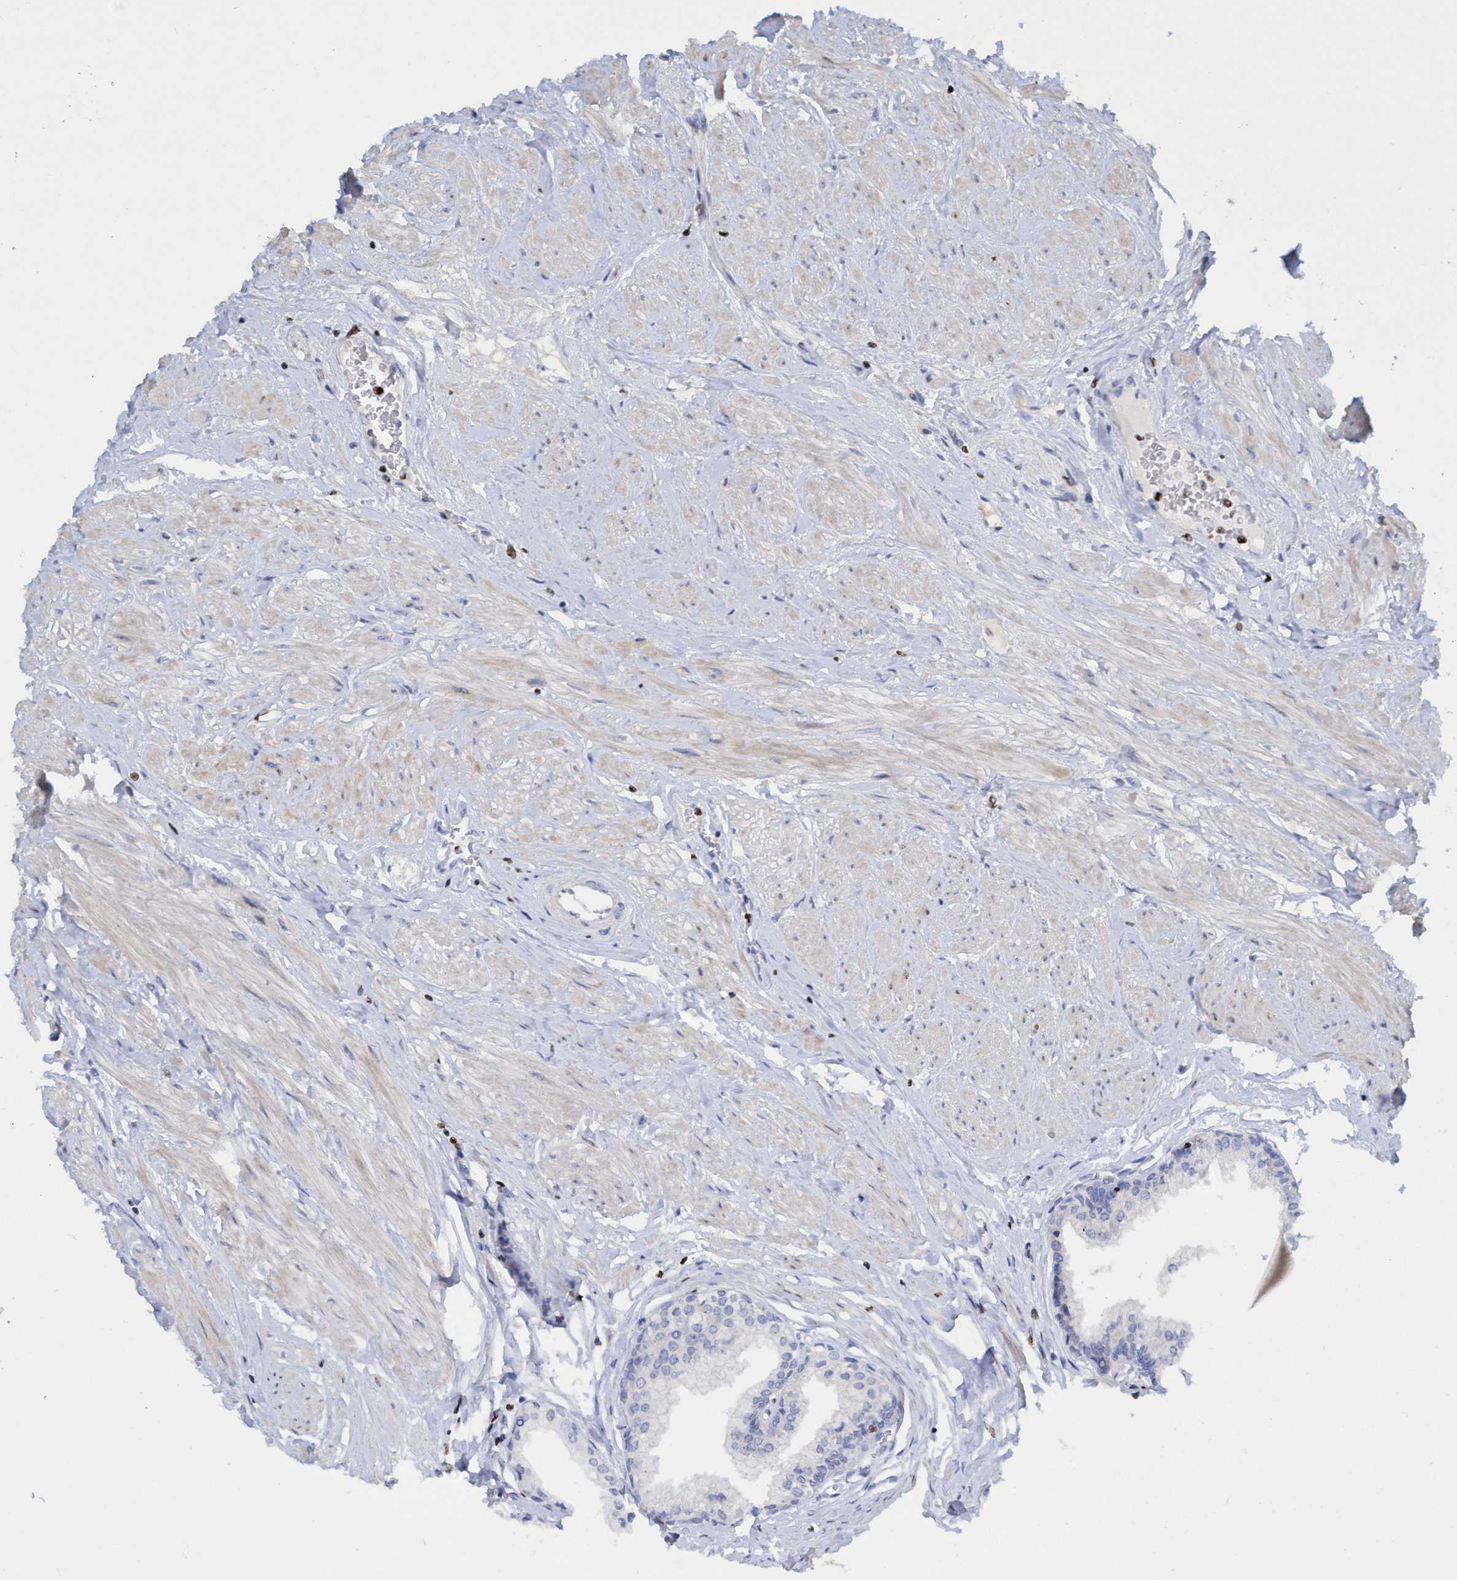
{"staining": {"intensity": "negative", "quantity": "none", "location": "none"}, "tissue": "seminal vesicle", "cell_type": "Glandular cells", "image_type": "normal", "snomed": [{"axis": "morphology", "description": "Normal tissue, NOS"}, {"axis": "topography", "description": "Prostate"}, {"axis": "topography", "description": "Seminal veicle"}], "caption": "DAB (3,3'-diaminobenzidine) immunohistochemical staining of benign seminal vesicle reveals no significant positivity in glandular cells.", "gene": "CBX2", "patient": {"sex": "male", "age": 60}}